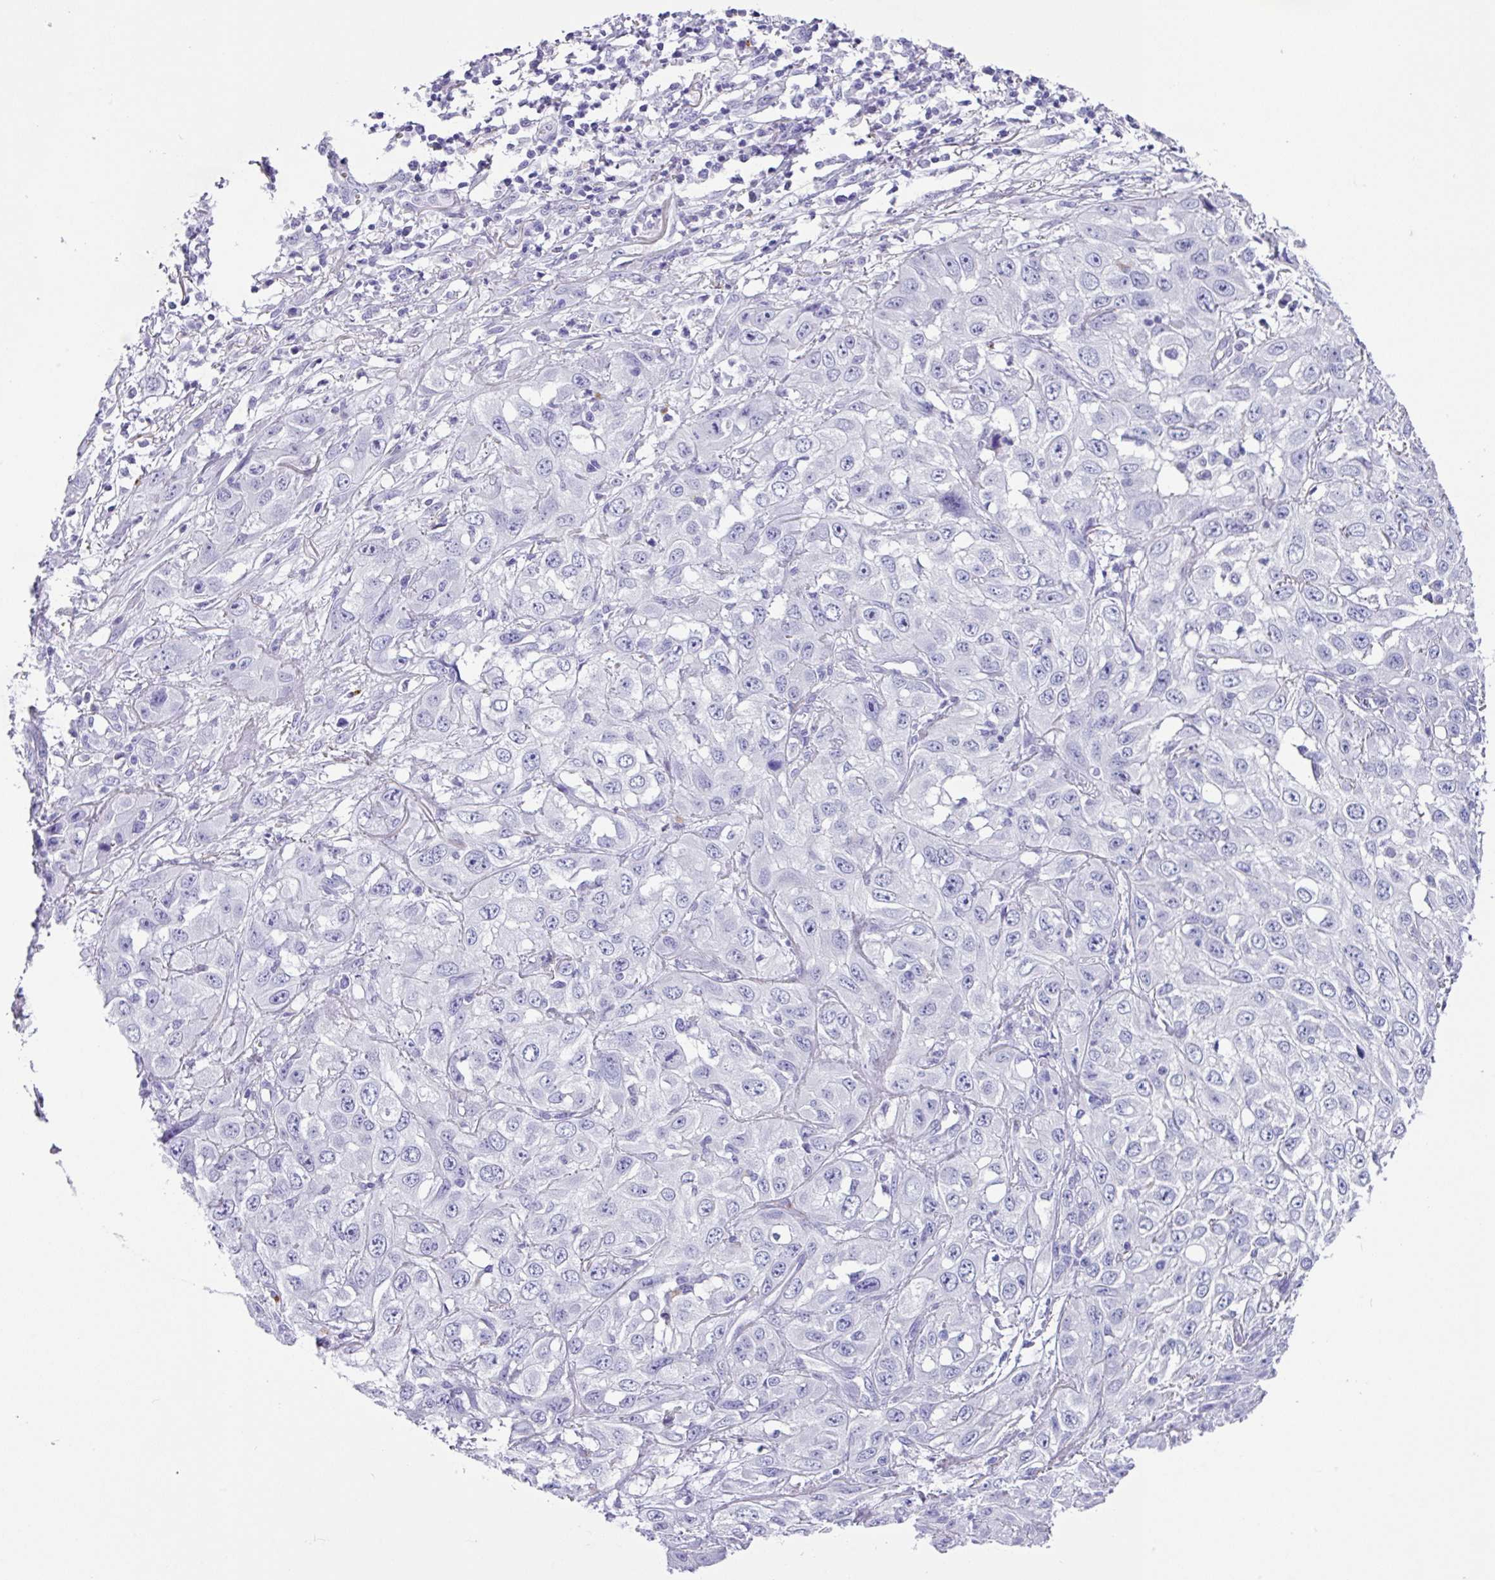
{"staining": {"intensity": "negative", "quantity": "none", "location": "none"}, "tissue": "skin cancer", "cell_type": "Tumor cells", "image_type": "cancer", "snomed": [{"axis": "morphology", "description": "Squamous cell carcinoma, NOS"}, {"axis": "topography", "description": "Skin"}, {"axis": "topography", "description": "Vulva"}], "caption": "Immunohistochemical staining of human skin squamous cell carcinoma exhibits no significant positivity in tumor cells. (DAB immunohistochemistry (IHC), high magnification).", "gene": "ZG16", "patient": {"sex": "female", "age": 71}}